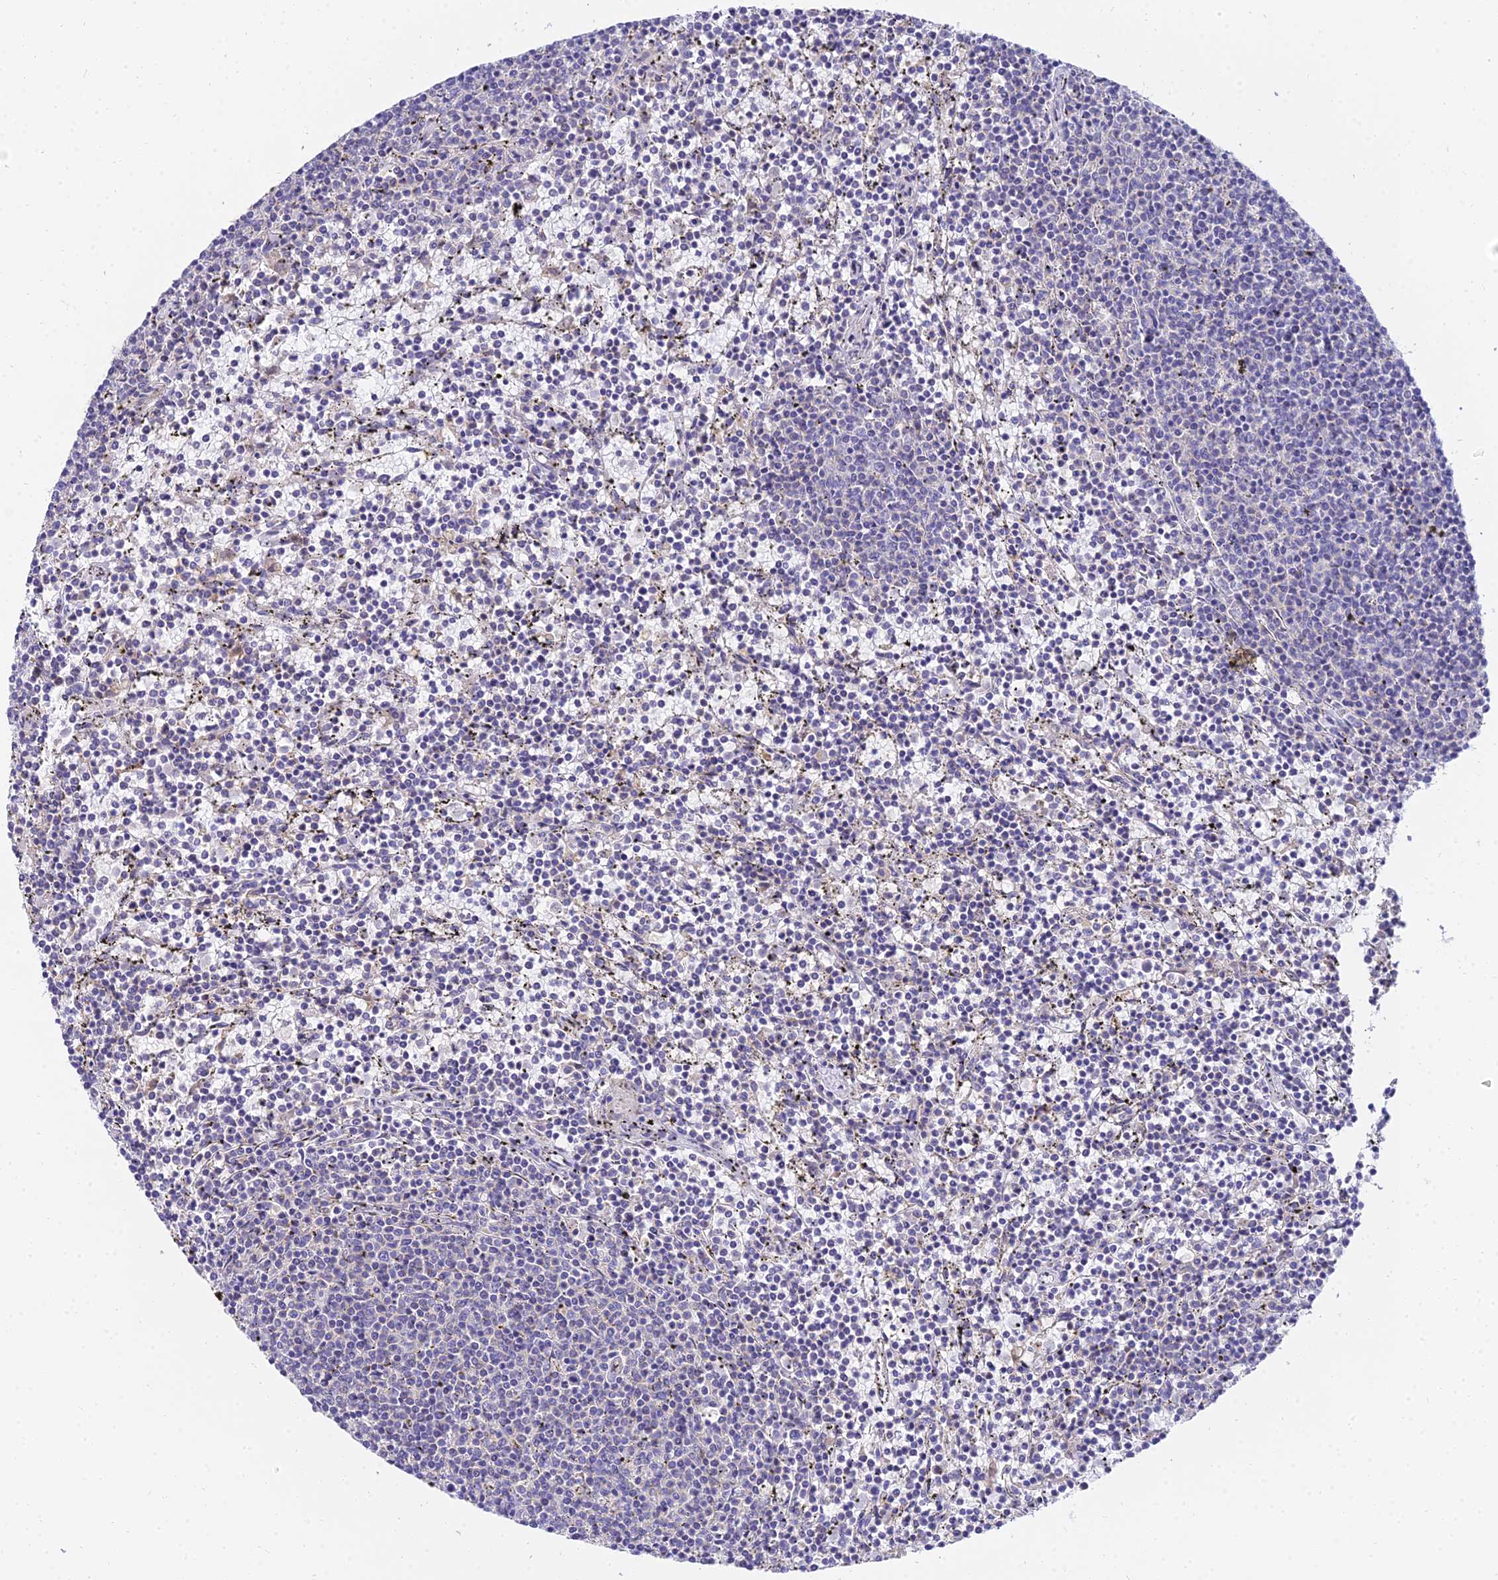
{"staining": {"intensity": "negative", "quantity": "none", "location": "none"}, "tissue": "lymphoma", "cell_type": "Tumor cells", "image_type": "cancer", "snomed": [{"axis": "morphology", "description": "Malignant lymphoma, non-Hodgkin's type, Low grade"}, {"axis": "topography", "description": "Spleen"}], "caption": "Tumor cells show no significant protein positivity in lymphoma.", "gene": "ARL8B", "patient": {"sex": "female", "age": 50}}